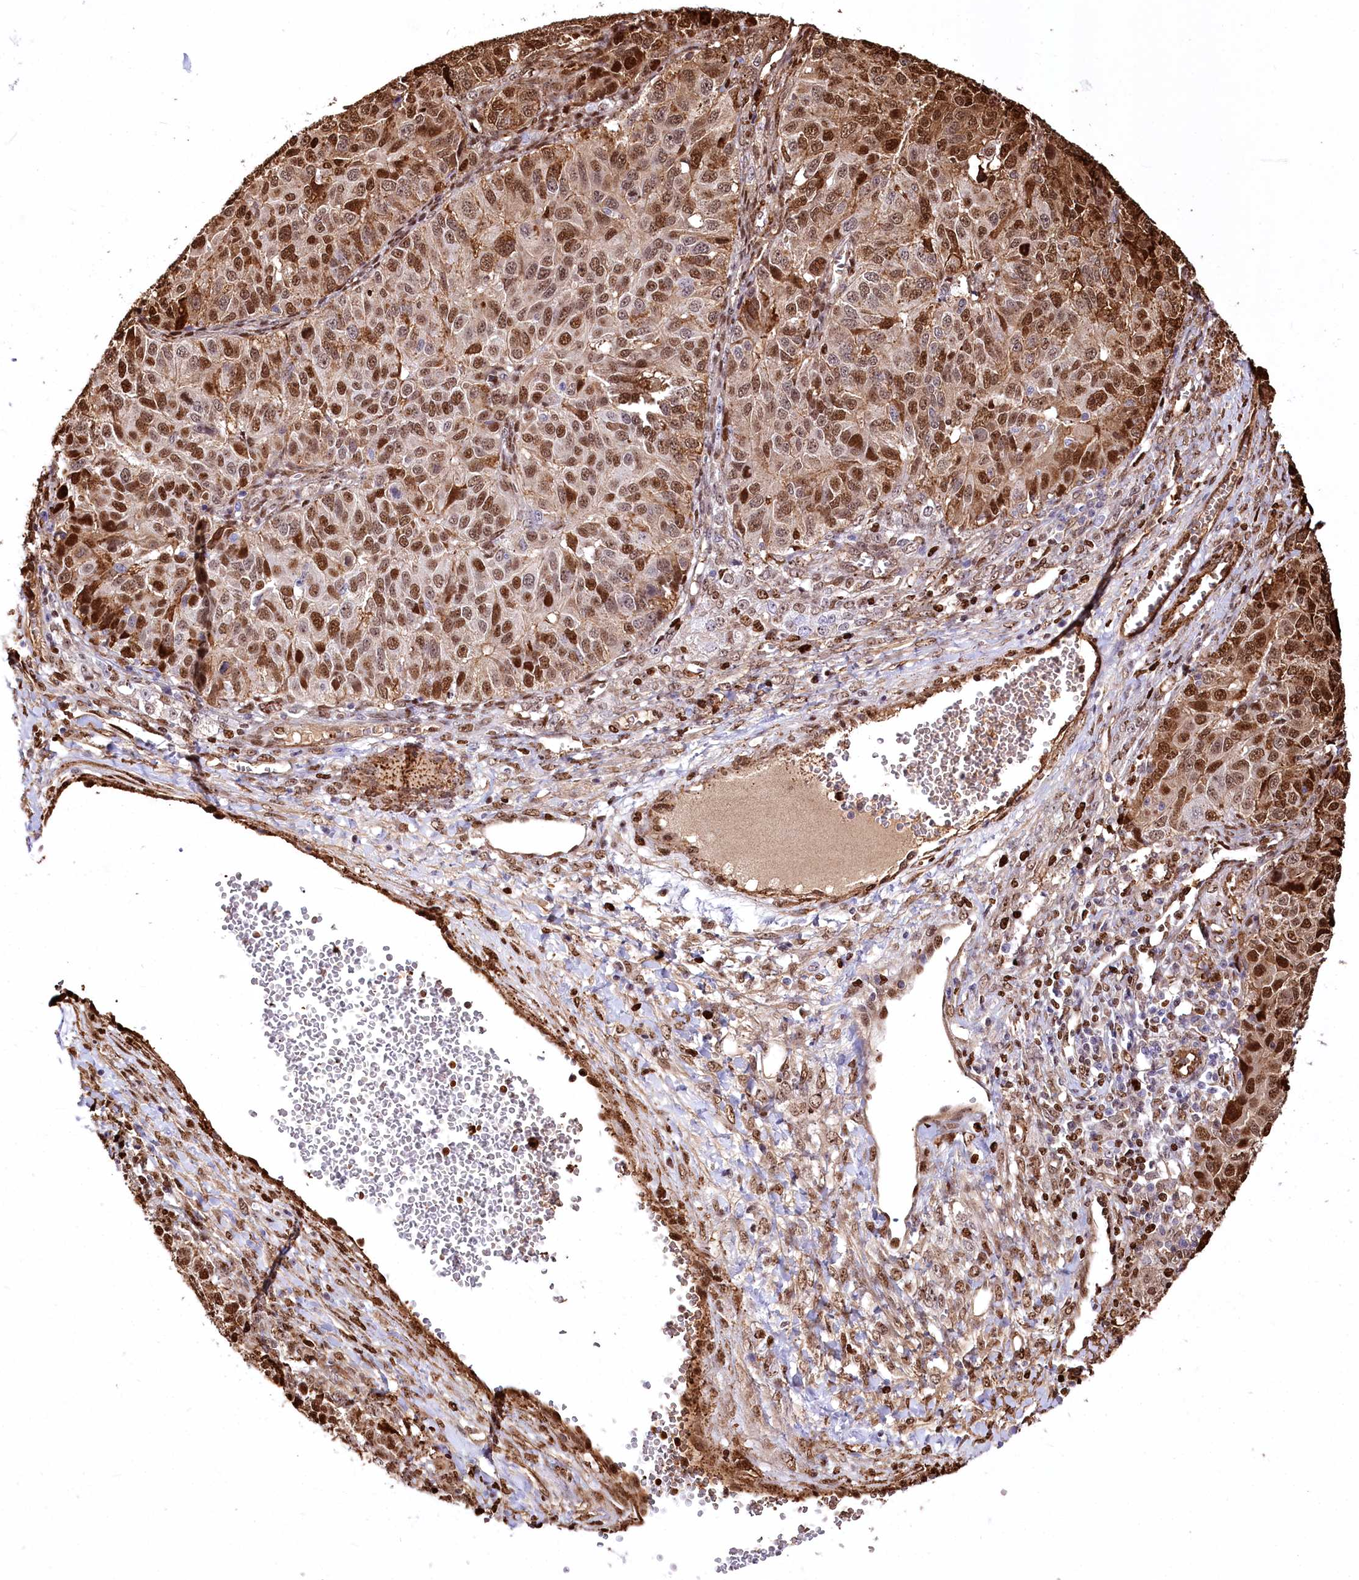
{"staining": {"intensity": "moderate", "quantity": ">75%", "location": "cytoplasmic/membranous,nuclear"}, "tissue": "ovarian cancer", "cell_type": "Tumor cells", "image_type": "cancer", "snomed": [{"axis": "morphology", "description": "Carcinoma, endometroid"}, {"axis": "topography", "description": "Ovary"}], "caption": "Moderate cytoplasmic/membranous and nuclear positivity for a protein is present in about >75% of tumor cells of ovarian cancer (endometroid carcinoma) using immunohistochemistry (IHC).", "gene": "PTMS", "patient": {"sex": "female", "age": 51}}